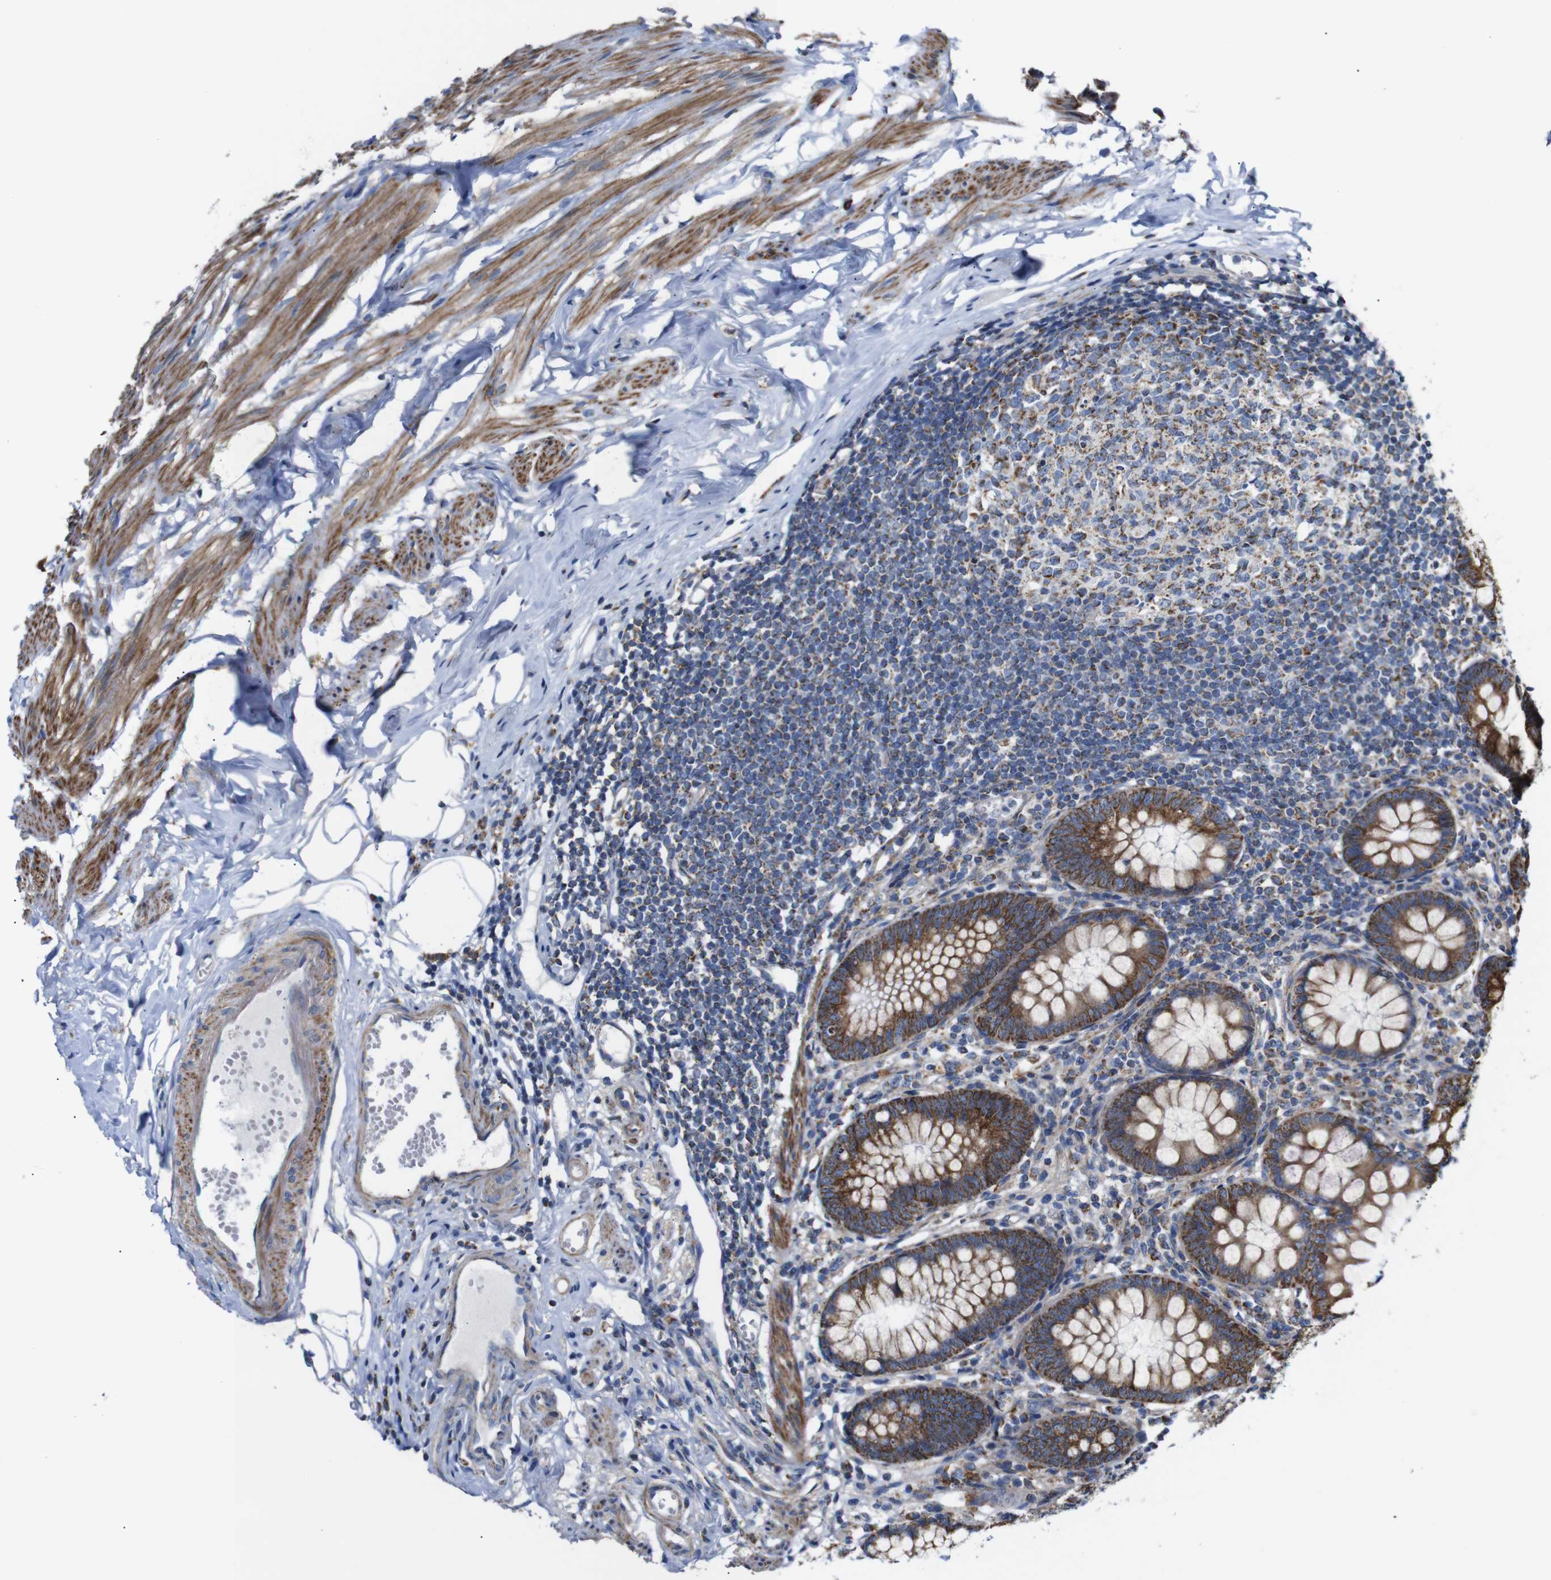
{"staining": {"intensity": "moderate", "quantity": ">75%", "location": "cytoplasmic/membranous"}, "tissue": "appendix", "cell_type": "Glandular cells", "image_type": "normal", "snomed": [{"axis": "morphology", "description": "Normal tissue, NOS"}, {"axis": "topography", "description": "Appendix"}], "caption": "Brown immunohistochemical staining in unremarkable appendix demonstrates moderate cytoplasmic/membranous expression in approximately >75% of glandular cells. Immunohistochemistry (ihc) stains the protein in brown and the nuclei are stained blue.", "gene": "FAM171B", "patient": {"sex": "female", "age": 77}}